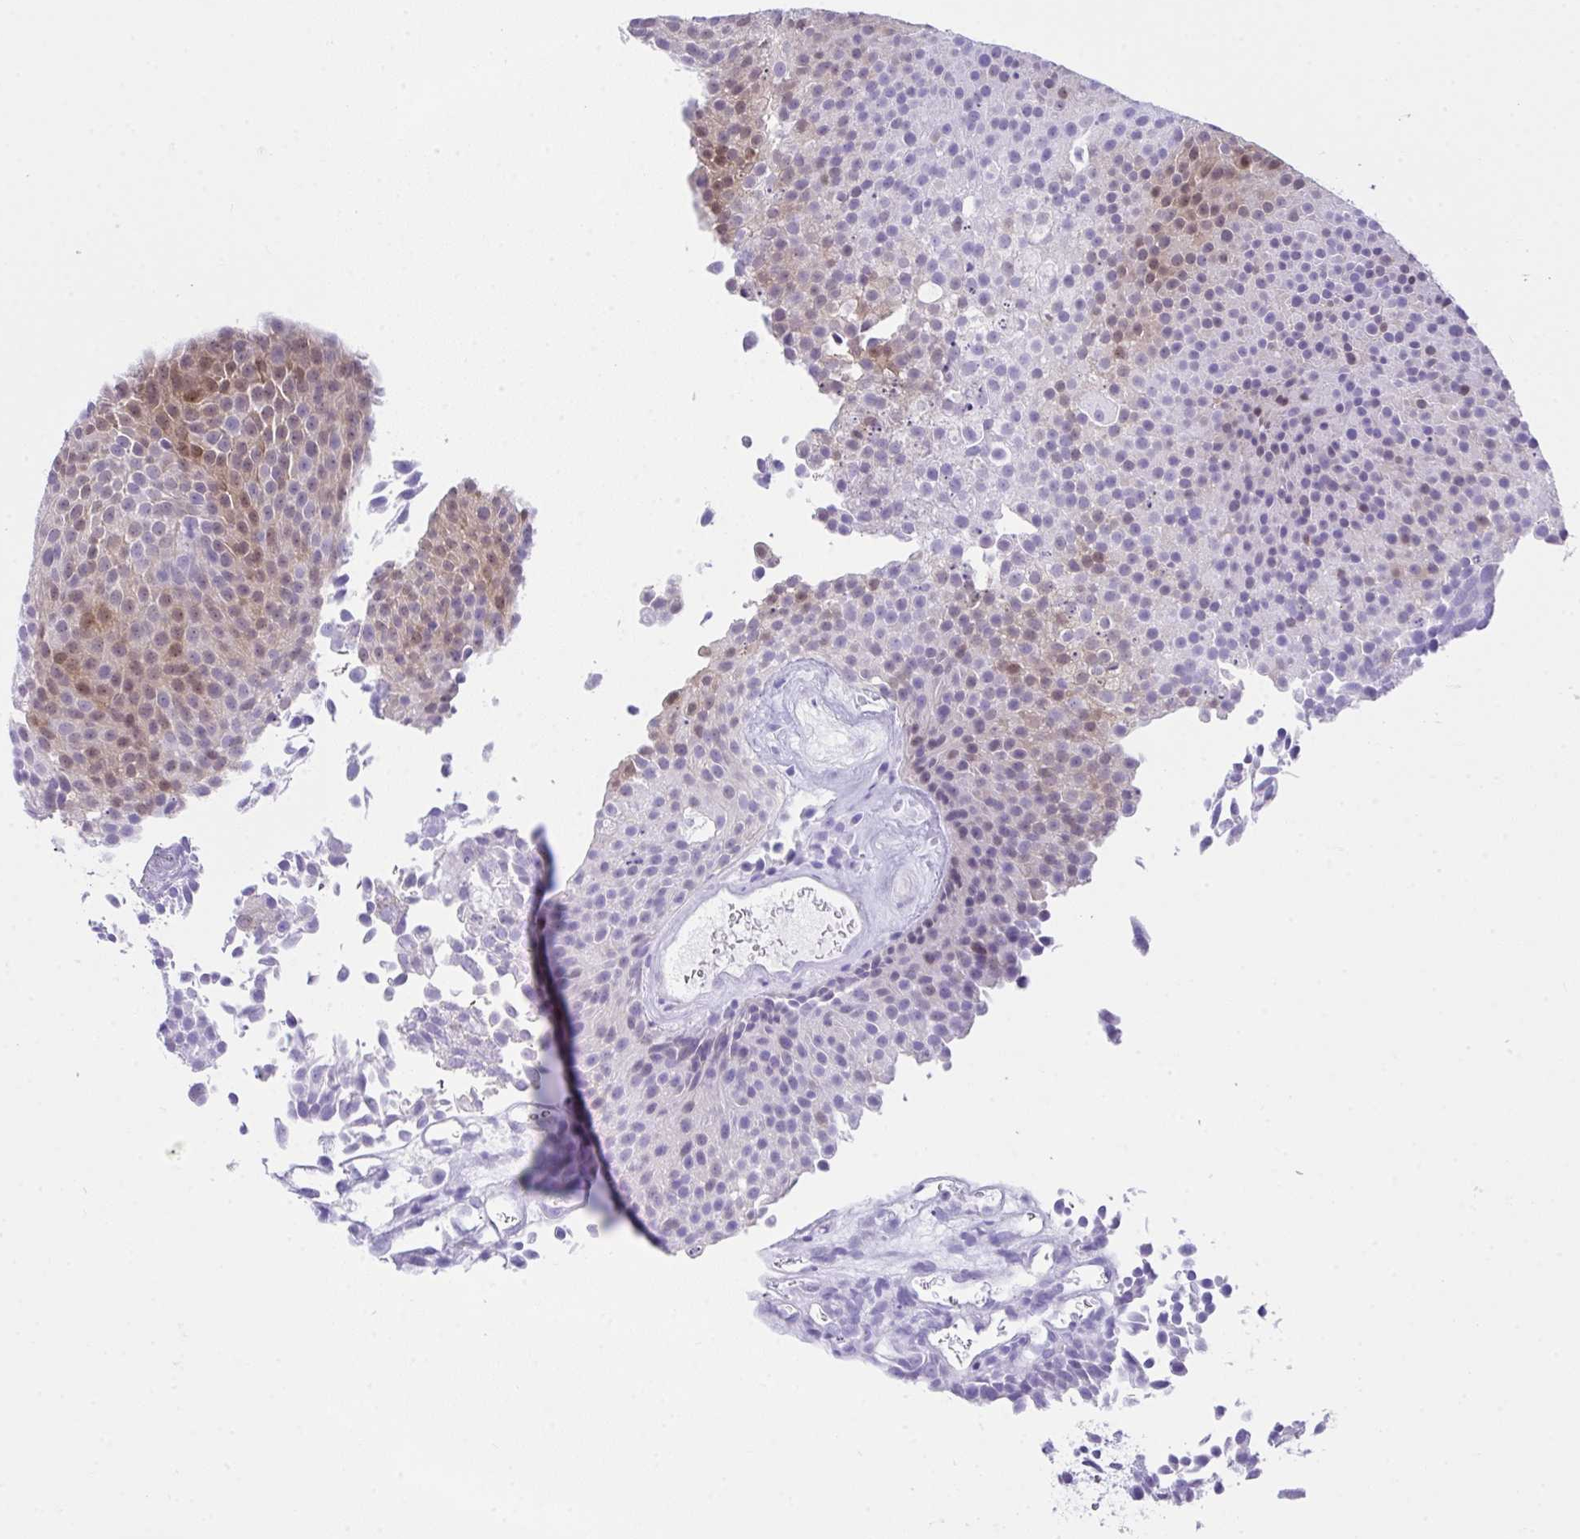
{"staining": {"intensity": "moderate", "quantity": "<25%", "location": "nuclear"}, "tissue": "urothelial cancer", "cell_type": "Tumor cells", "image_type": "cancer", "snomed": [{"axis": "morphology", "description": "Urothelial carcinoma, Low grade"}, {"axis": "topography", "description": "Urinary bladder"}], "caption": "This is an image of immunohistochemistry staining of low-grade urothelial carcinoma, which shows moderate staining in the nuclear of tumor cells.", "gene": "LGALS4", "patient": {"sex": "female", "age": 79}}